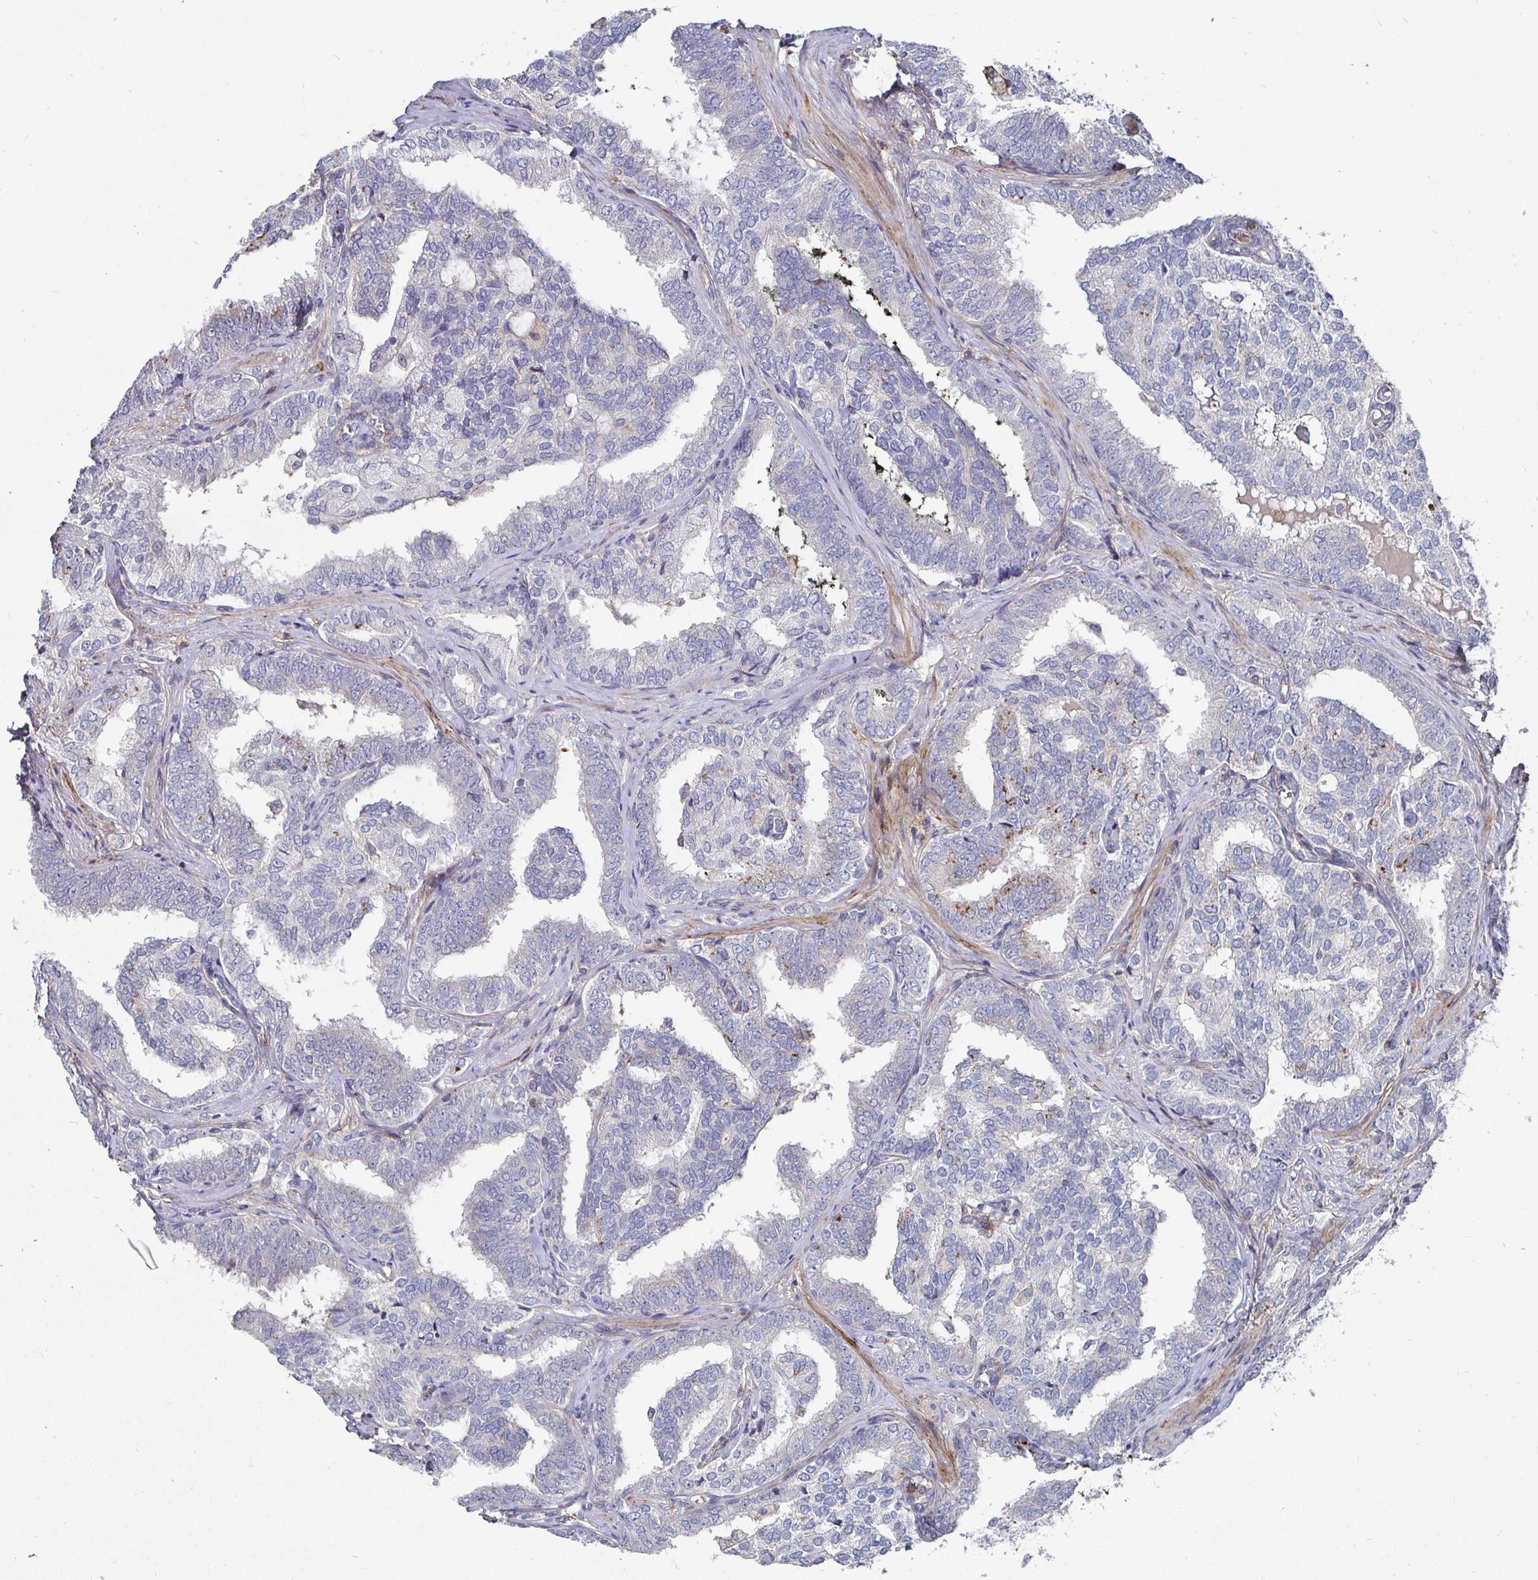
{"staining": {"intensity": "negative", "quantity": "none", "location": "none"}, "tissue": "prostate cancer", "cell_type": "Tumor cells", "image_type": "cancer", "snomed": [{"axis": "morphology", "description": "Adenocarcinoma, High grade"}, {"axis": "topography", "description": "Prostate"}], "caption": "Immunohistochemistry image of neoplastic tissue: prostate cancer (adenocarcinoma (high-grade)) stained with DAB (3,3'-diaminobenzidine) exhibits no significant protein positivity in tumor cells.", "gene": "GJA4", "patient": {"sex": "male", "age": 72}}